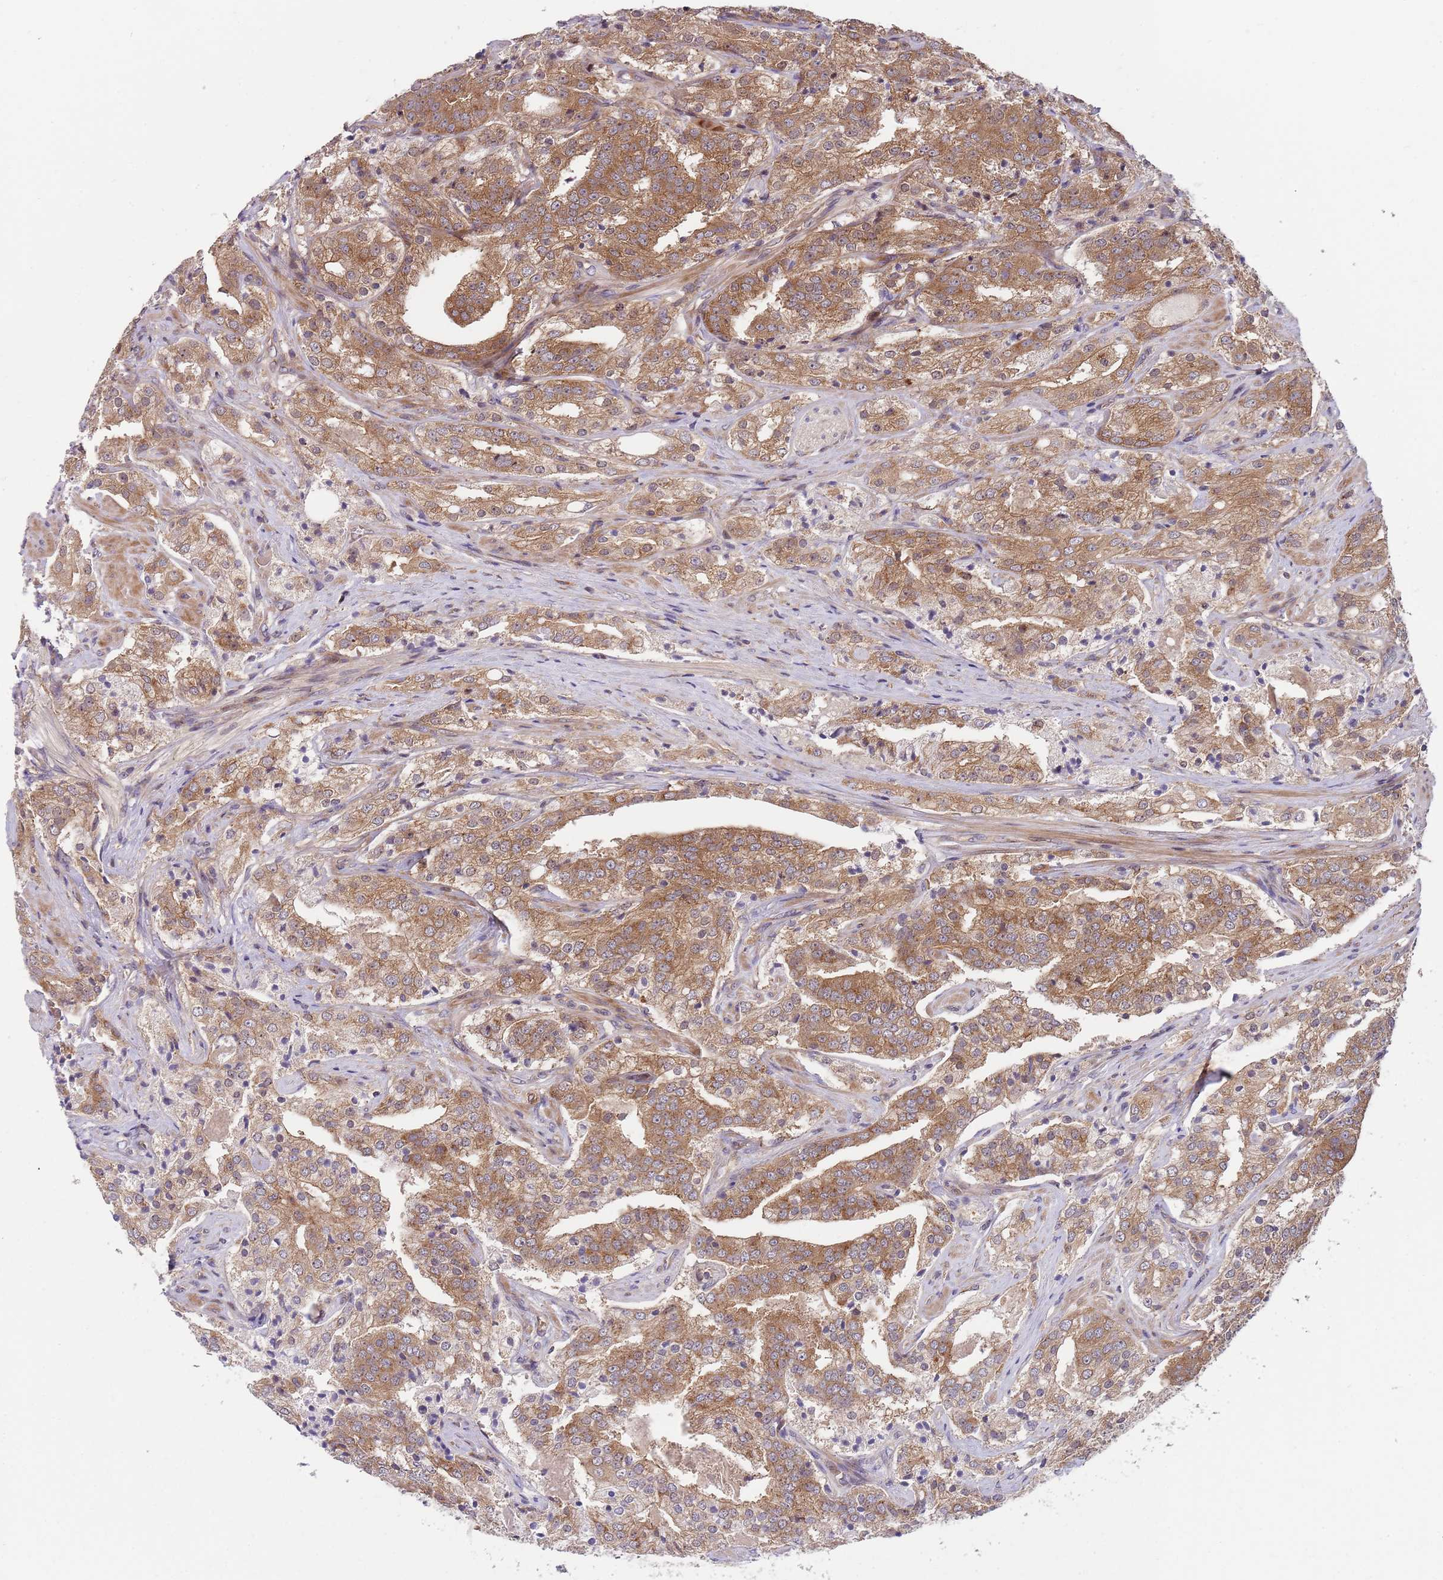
{"staining": {"intensity": "moderate", "quantity": ">75%", "location": "cytoplasmic/membranous"}, "tissue": "prostate cancer", "cell_type": "Tumor cells", "image_type": "cancer", "snomed": [{"axis": "morphology", "description": "Adenocarcinoma, High grade"}, {"axis": "topography", "description": "Prostate"}], "caption": "Immunohistochemistry histopathology image of neoplastic tissue: prostate adenocarcinoma (high-grade) stained using immunohistochemistry (IHC) exhibits medium levels of moderate protein expression localized specifically in the cytoplasmic/membranous of tumor cells, appearing as a cytoplasmic/membranous brown color.", "gene": "GGA1", "patient": {"sex": "male", "age": 63}}